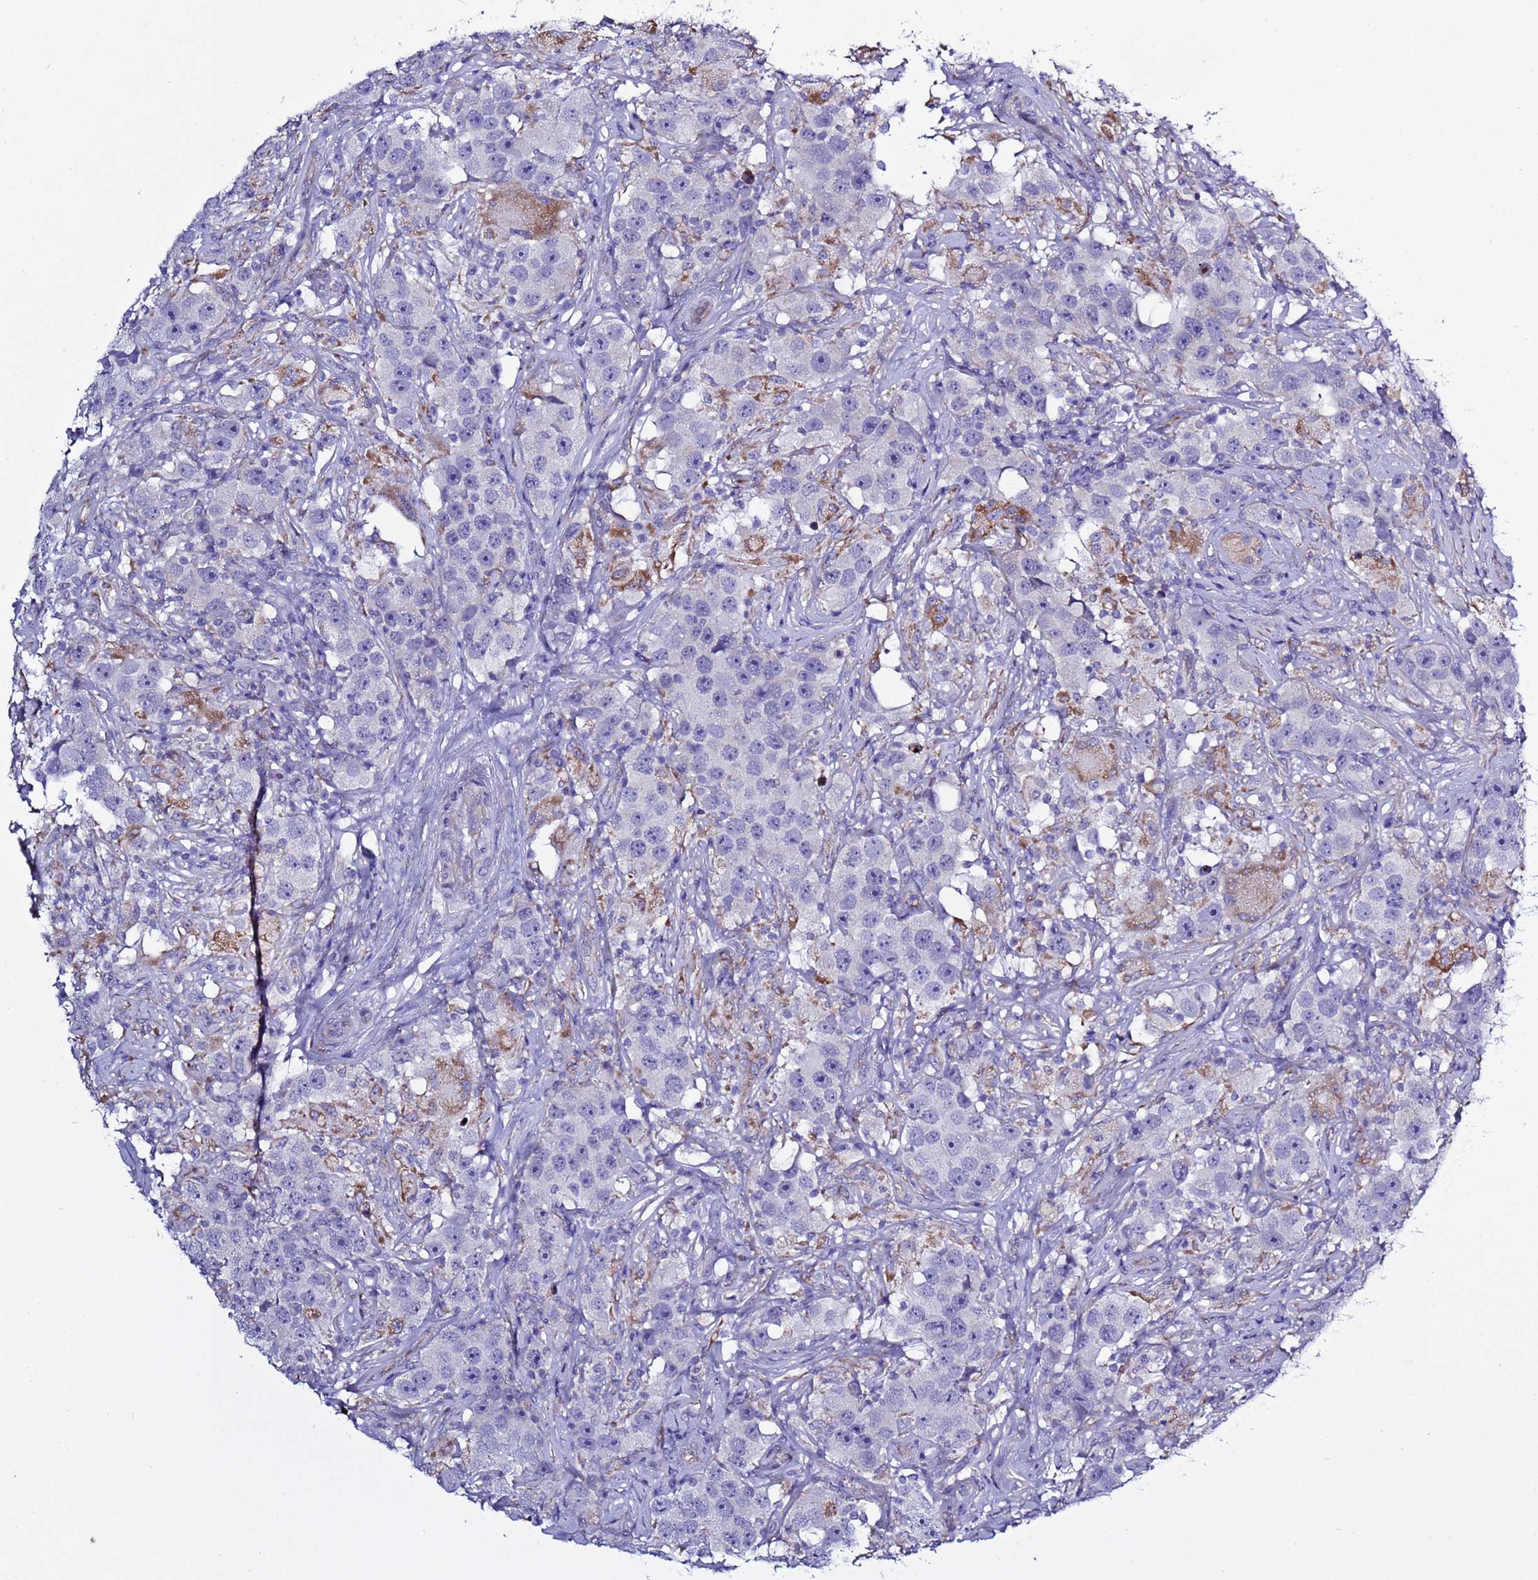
{"staining": {"intensity": "negative", "quantity": "none", "location": "none"}, "tissue": "testis cancer", "cell_type": "Tumor cells", "image_type": "cancer", "snomed": [{"axis": "morphology", "description": "Seminoma, NOS"}, {"axis": "topography", "description": "Testis"}], "caption": "There is no significant expression in tumor cells of testis seminoma. (Stains: DAB immunohistochemistry (IHC) with hematoxylin counter stain, Microscopy: brightfield microscopy at high magnification).", "gene": "ABHD17B", "patient": {"sex": "male", "age": 49}}